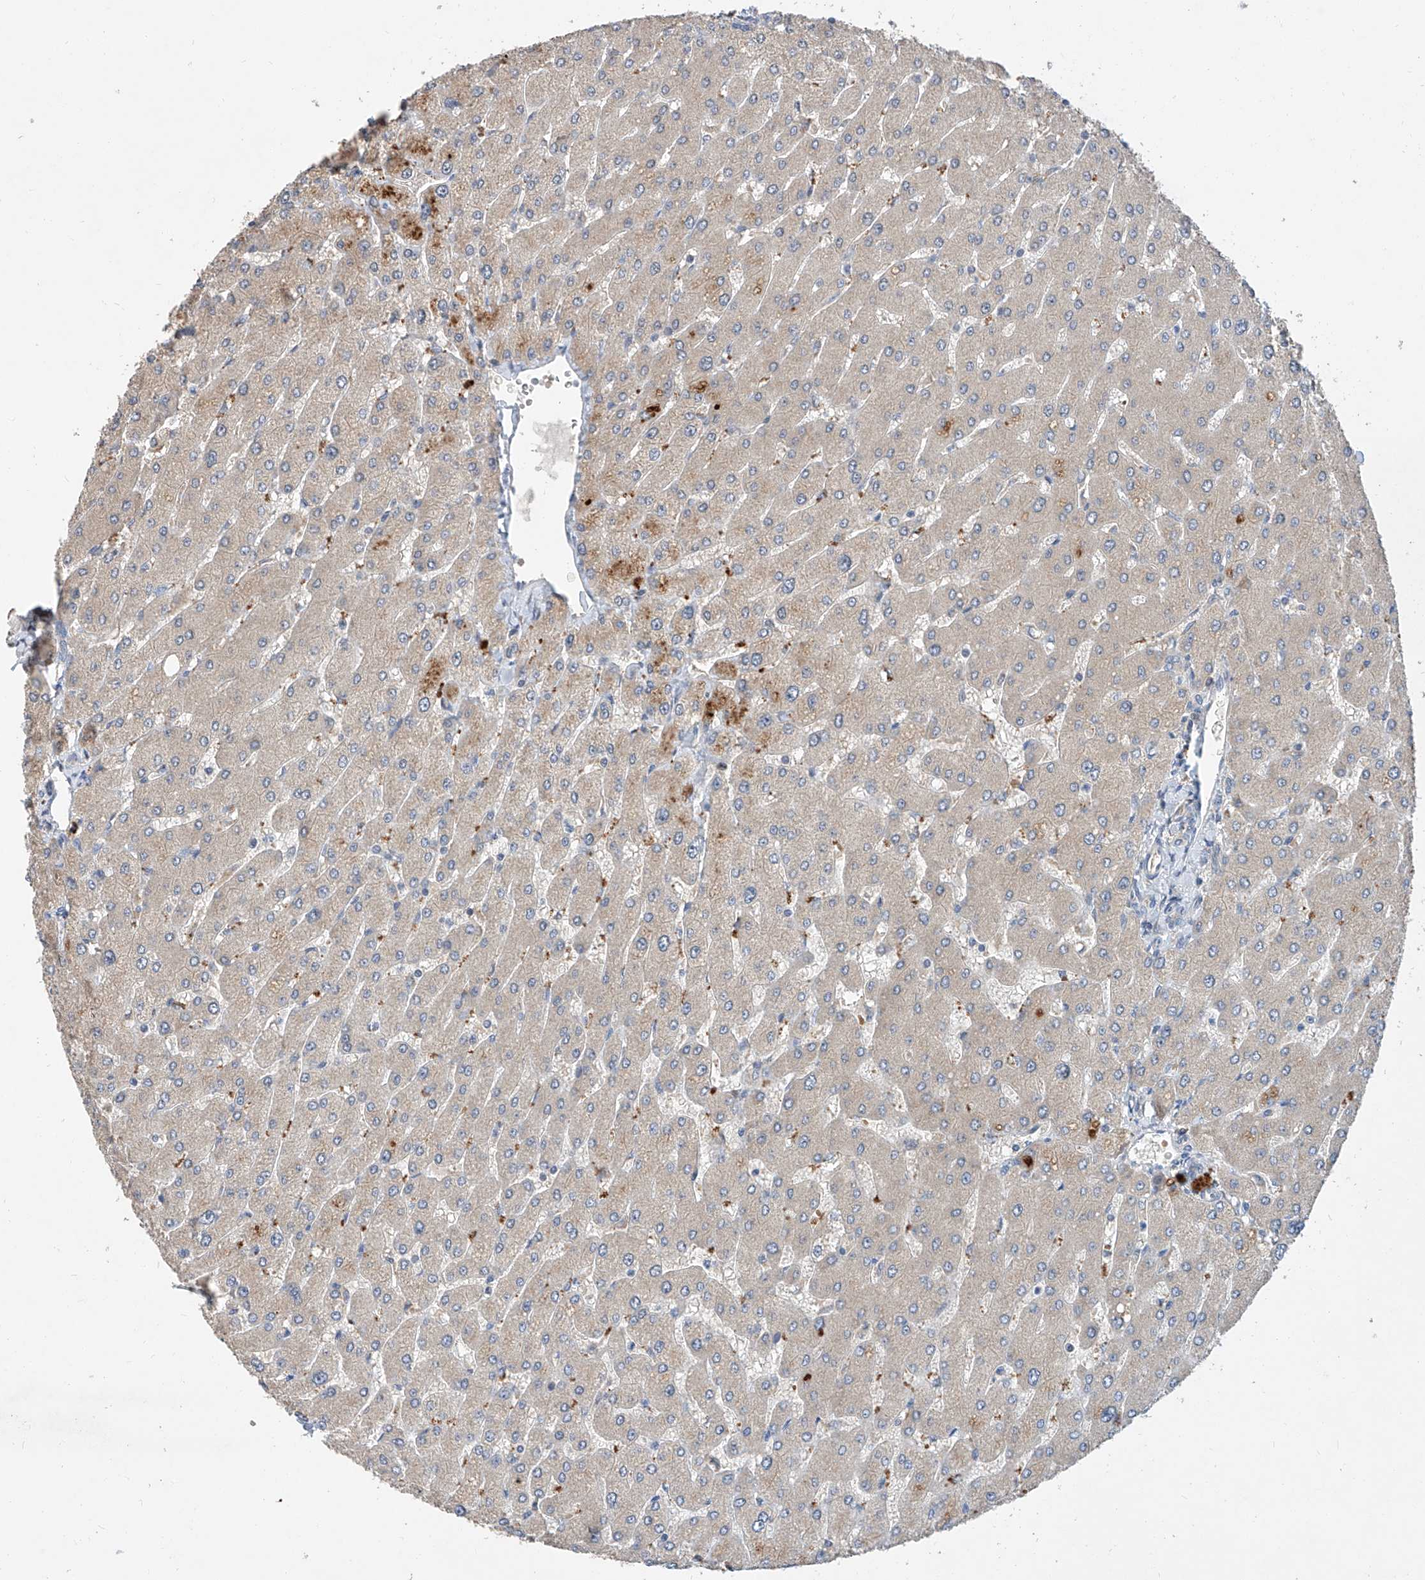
{"staining": {"intensity": "negative", "quantity": "none", "location": "none"}, "tissue": "liver", "cell_type": "Cholangiocytes", "image_type": "normal", "snomed": [{"axis": "morphology", "description": "Normal tissue, NOS"}, {"axis": "topography", "description": "Liver"}], "caption": "IHC micrograph of normal liver: liver stained with DAB reveals no significant protein staining in cholangiocytes. (IHC, brightfield microscopy, high magnification).", "gene": "CARMIL3", "patient": {"sex": "male", "age": 55}}